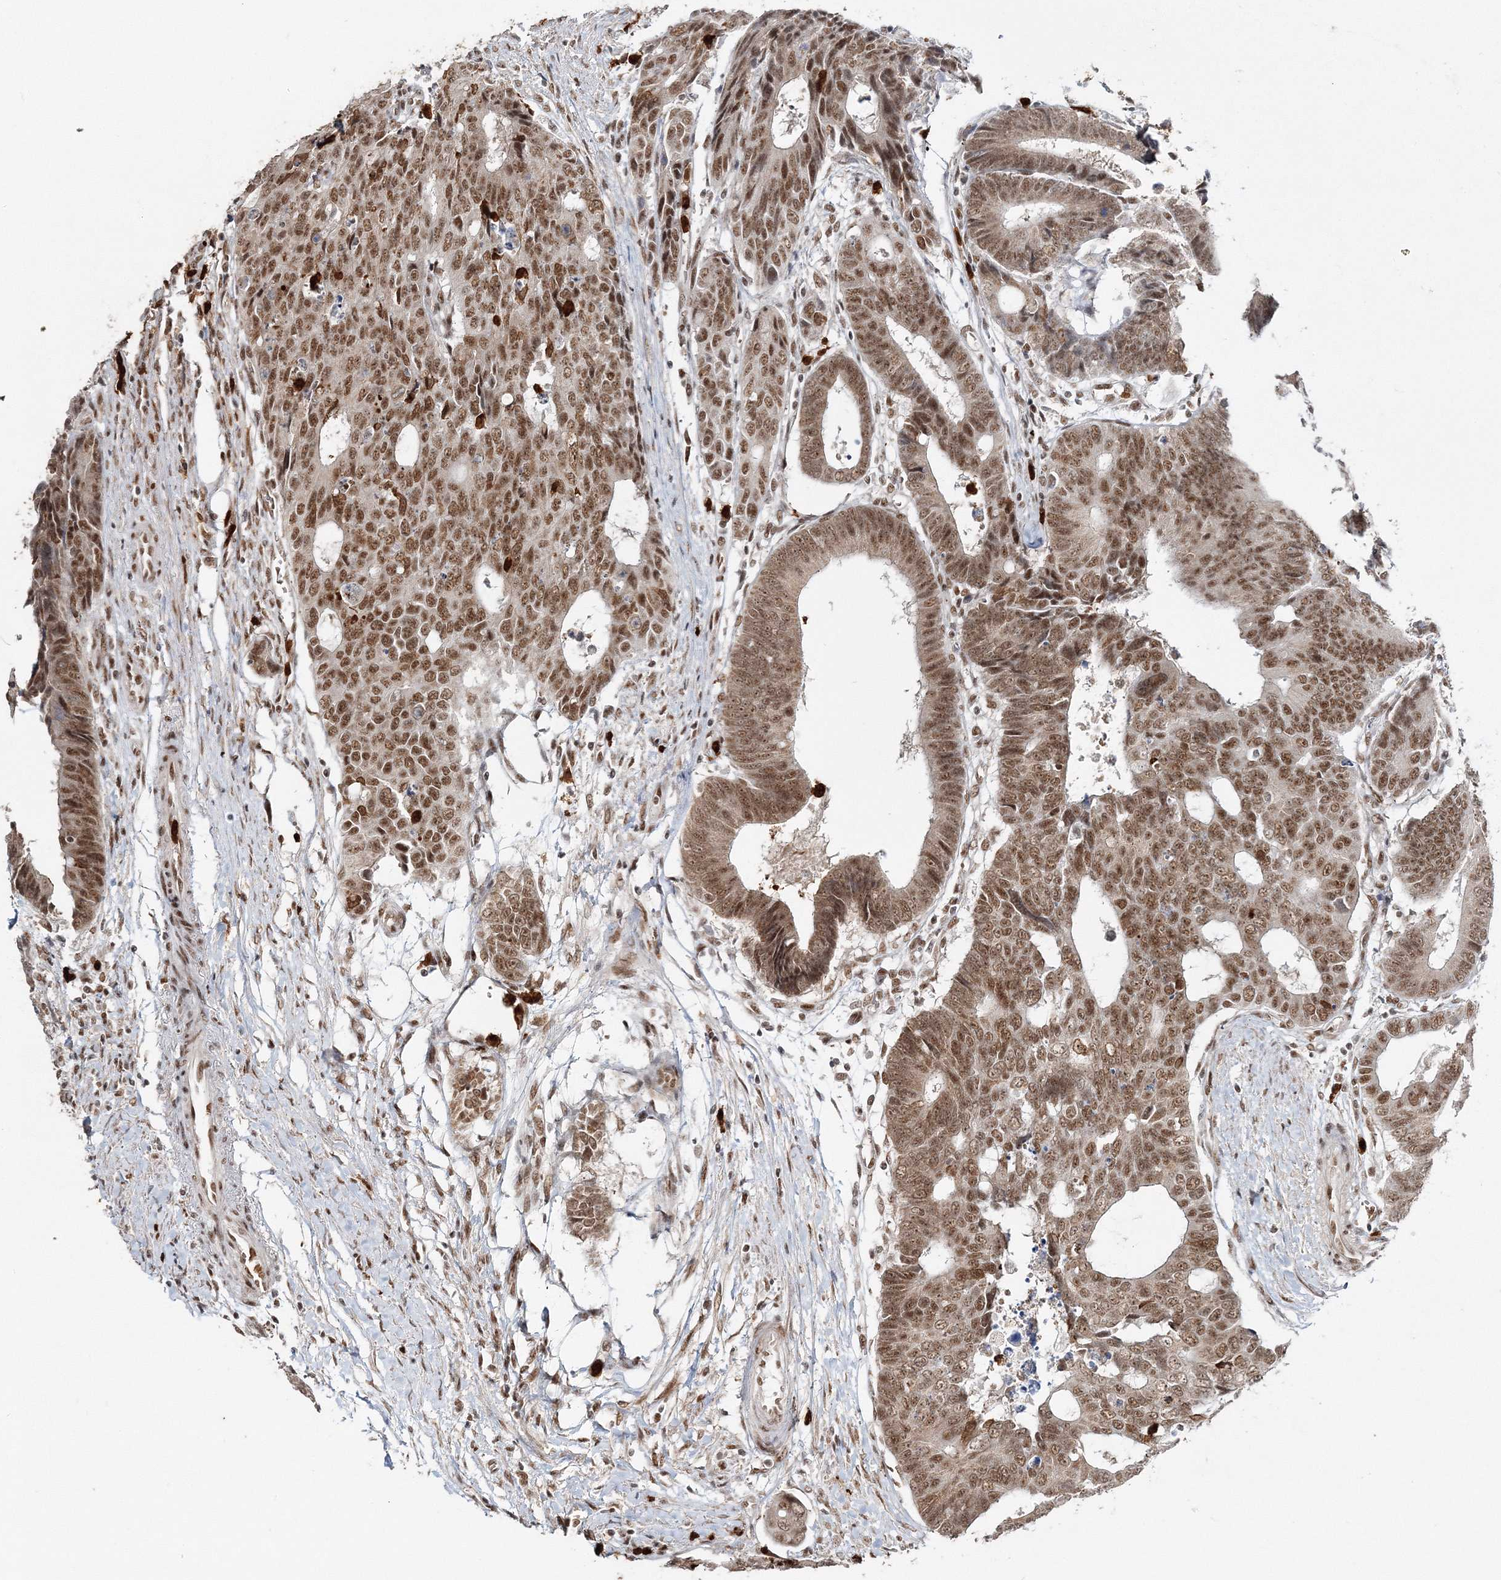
{"staining": {"intensity": "moderate", "quantity": ">75%", "location": "cytoplasmic/membranous,nuclear"}, "tissue": "colorectal cancer", "cell_type": "Tumor cells", "image_type": "cancer", "snomed": [{"axis": "morphology", "description": "Adenocarcinoma, NOS"}, {"axis": "topography", "description": "Rectum"}], "caption": "Protein staining of colorectal cancer (adenocarcinoma) tissue displays moderate cytoplasmic/membranous and nuclear expression in approximately >75% of tumor cells.", "gene": "QRICH1", "patient": {"sex": "male", "age": 84}}